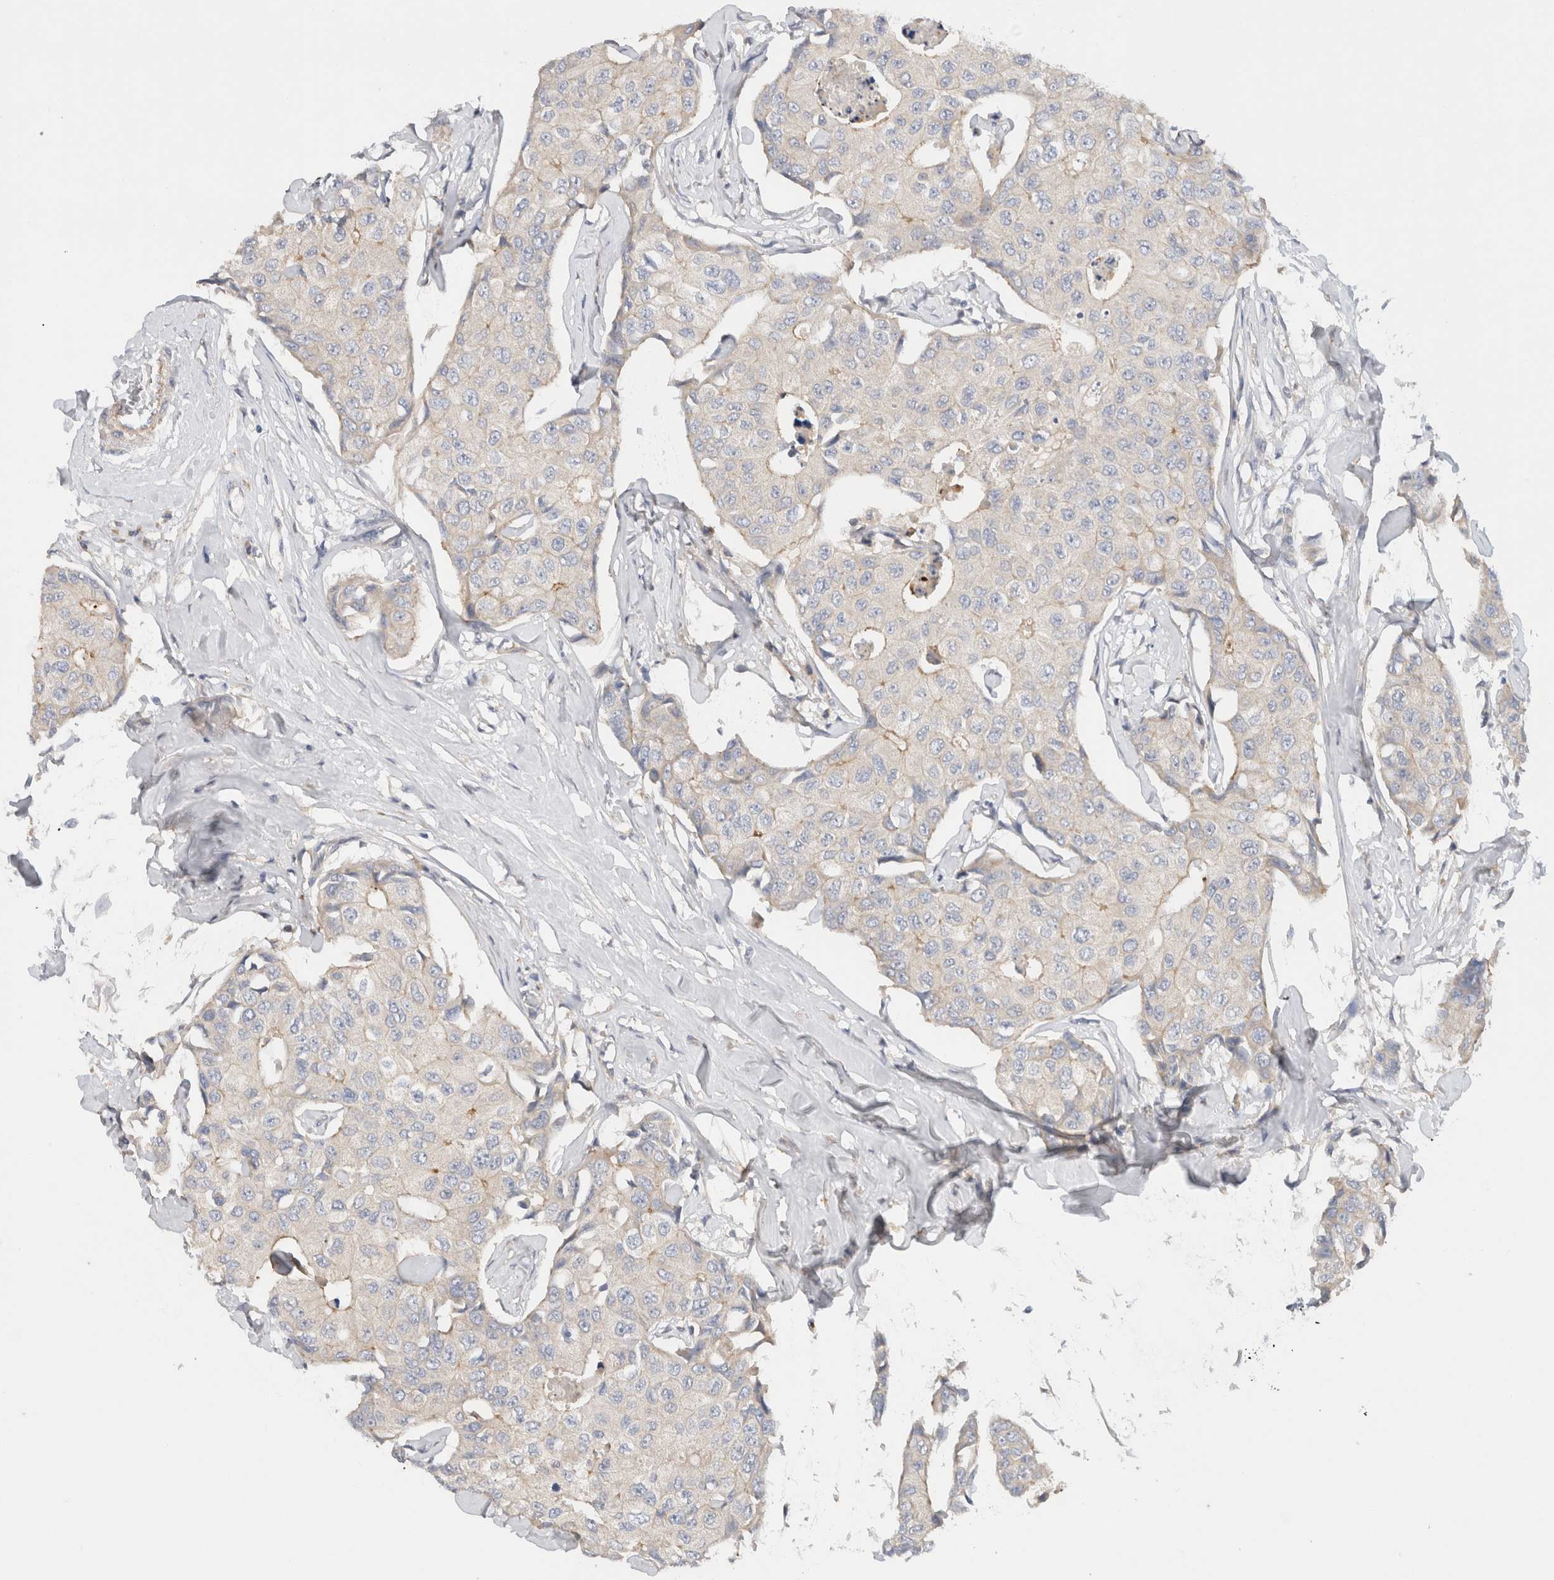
{"staining": {"intensity": "negative", "quantity": "none", "location": "none"}, "tissue": "breast cancer", "cell_type": "Tumor cells", "image_type": "cancer", "snomed": [{"axis": "morphology", "description": "Duct carcinoma"}, {"axis": "topography", "description": "Breast"}], "caption": "An image of intraductal carcinoma (breast) stained for a protein exhibits no brown staining in tumor cells. (Brightfield microscopy of DAB (3,3'-diaminobenzidine) IHC at high magnification).", "gene": "SGK3", "patient": {"sex": "female", "age": 80}}